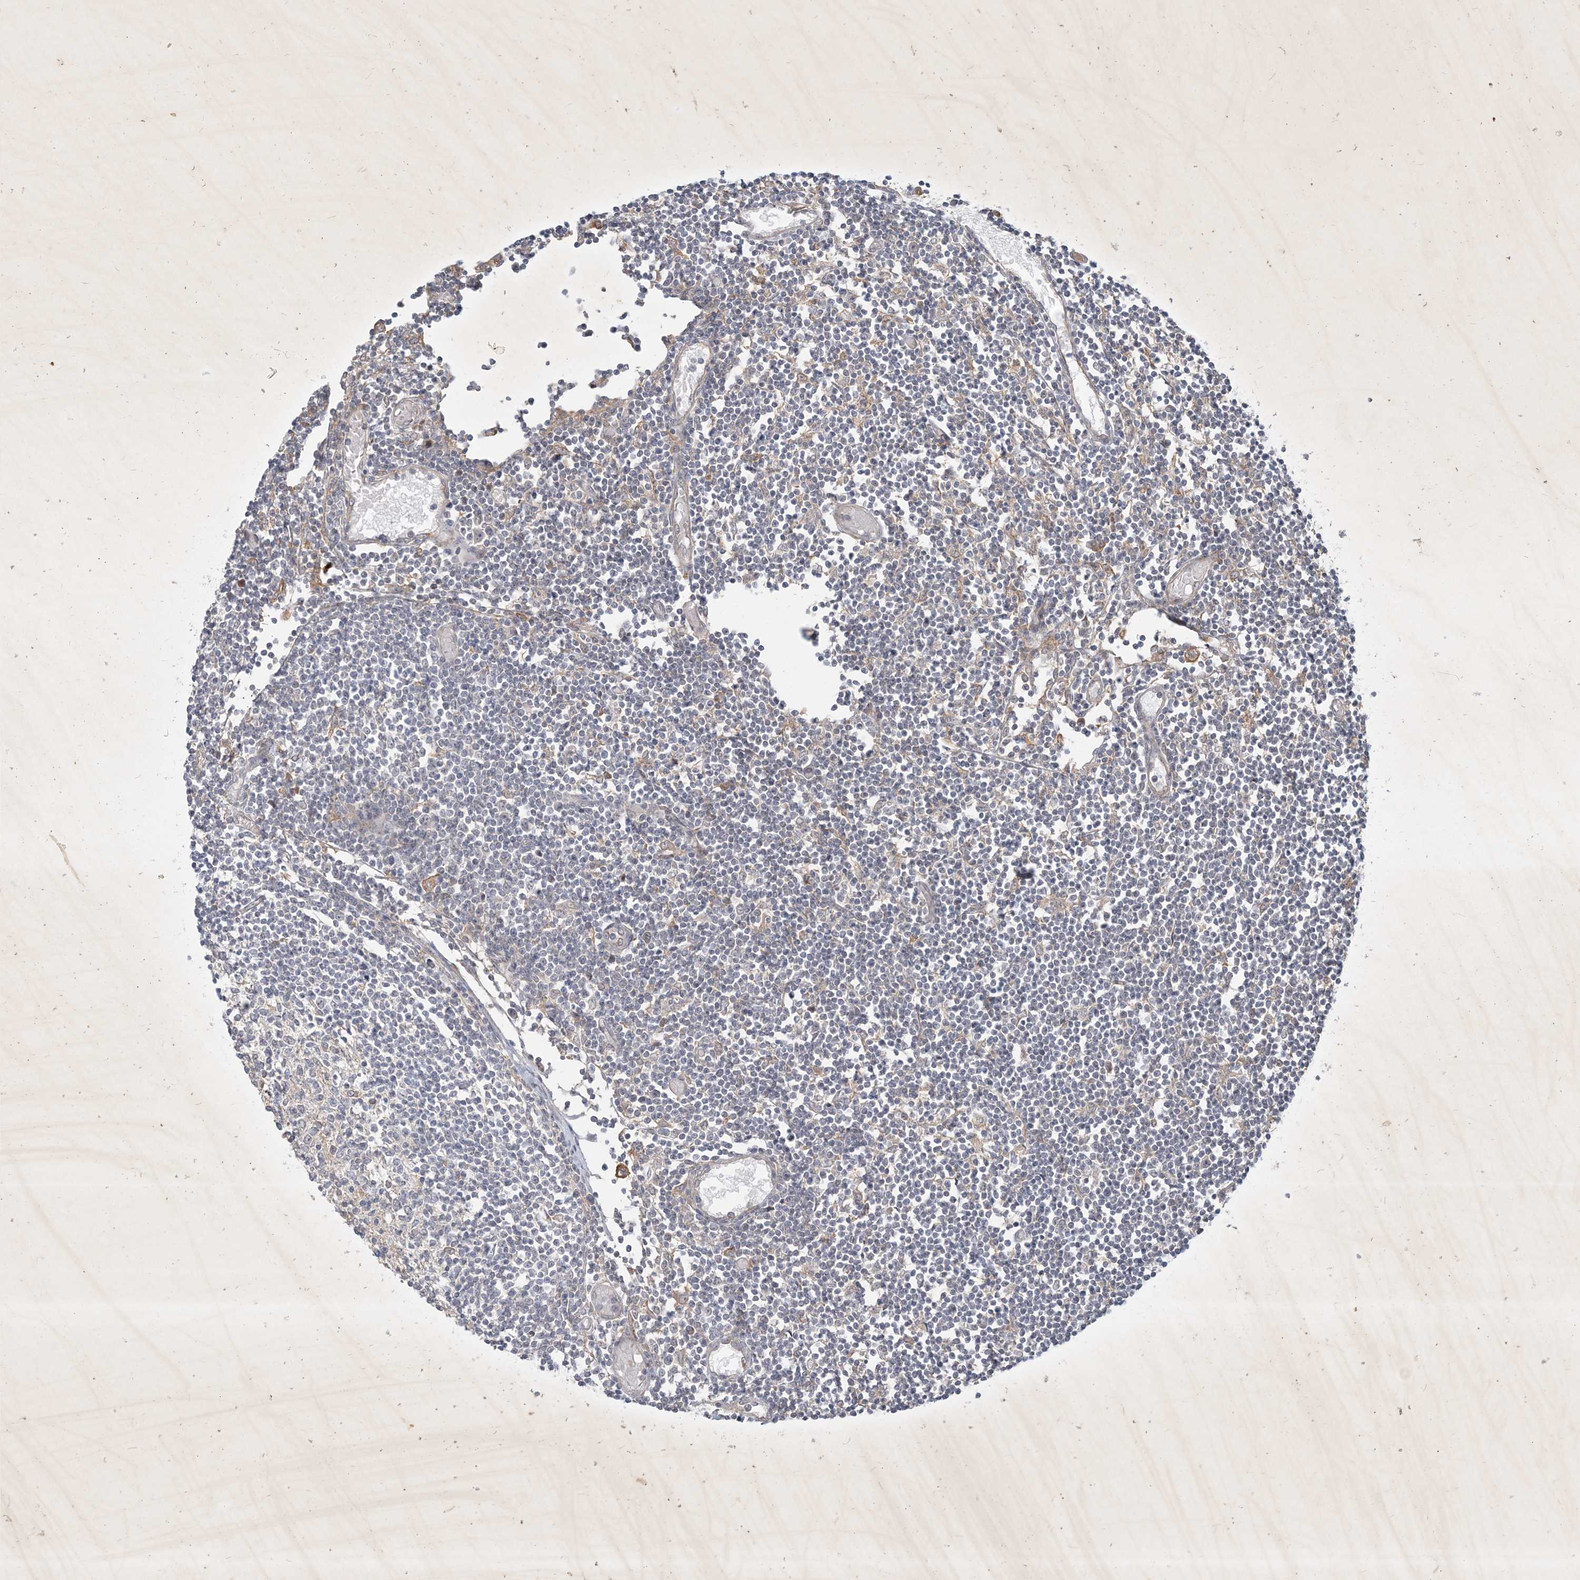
{"staining": {"intensity": "negative", "quantity": "none", "location": "none"}, "tissue": "lymph node", "cell_type": "Germinal center cells", "image_type": "normal", "snomed": [{"axis": "morphology", "description": "Normal tissue, NOS"}, {"axis": "topography", "description": "Lymph node"}], "caption": "Protein analysis of unremarkable lymph node demonstrates no significant staining in germinal center cells.", "gene": "BOD1L2", "patient": {"sex": "female", "age": 11}}